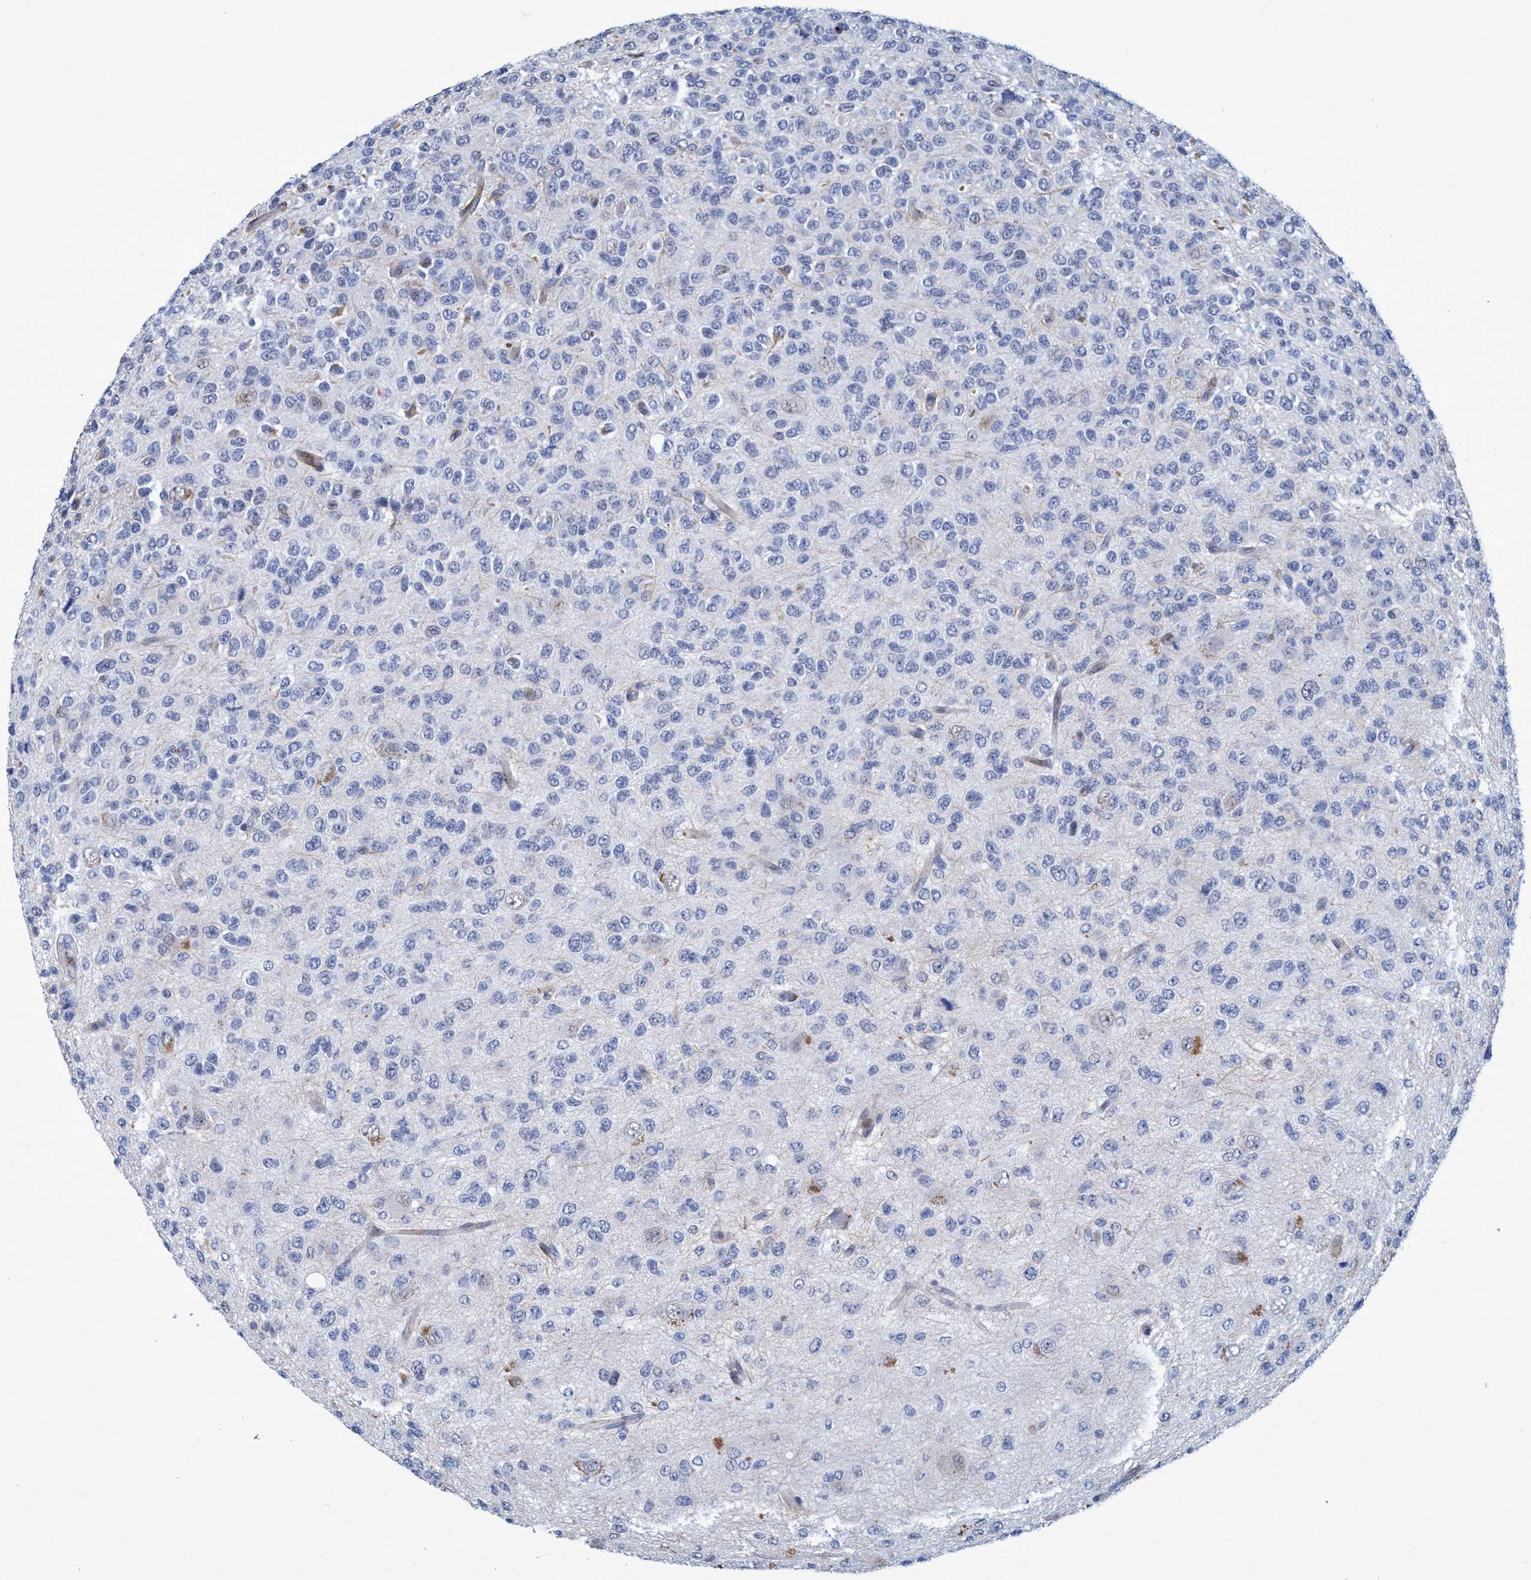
{"staining": {"intensity": "moderate", "quantity": "<25%", "location": "cytoplasmic/membranous"}, "tissue": "glioma", "cell_type": "Tumor cells", "image_type": "cancer", "snomed": [{"axis": "morphology", "description": "Glioma, malignant, High grade"}, {"axis": "topography", "description": "pancreas cauda"}], "caption": "A low amount of moderate cytoplasmic/membranous staining is appreciated in about <25% of tumor cells in high-grade glioma (malignant) tissue.", "gene": "SLC43A2", "patient": {"sex": "male", "age": 60}}